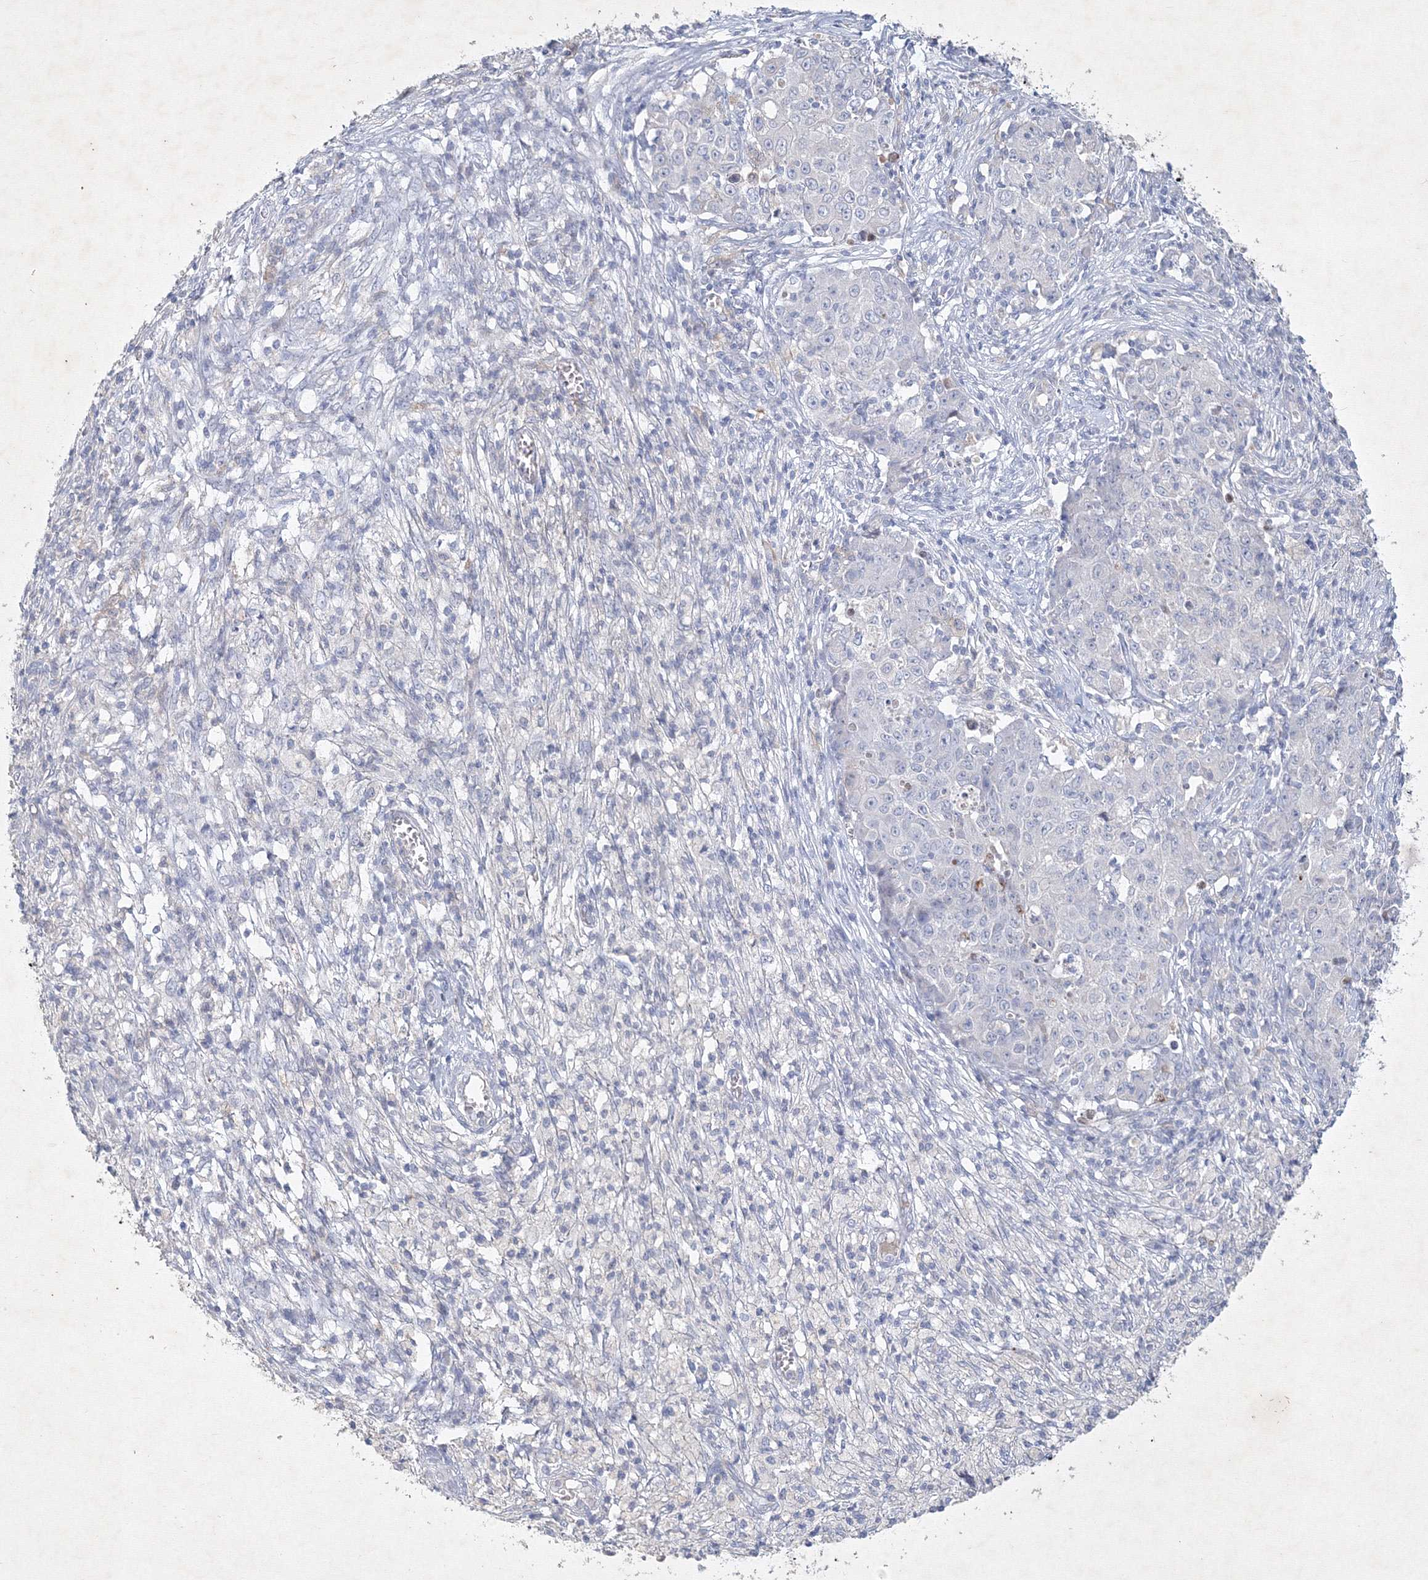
{"staining": {"intensity": "negative", "quantity": "none", "location": "none"}, "tissue": "ovarian cancer", "cell_type": "Tumor cells", "image_type": "cancer", "snomed": [{"axis": "morphology", "description": "Carcinoma, endometroid"}, {"axis": "topography", "description": "Ovary"}], "caption": "IHC of human ovarian cancer demonstrates no expression in tumor cells. The staining was performed using DAB (3,3'-diaminobenzidine) to visualize the protein expression in brown, while the nuclei were stained in blue with hematoxylin (Magnification: 20x).", "gene": "CXXC4", "patient": {"sex": "female", "age": 42}}